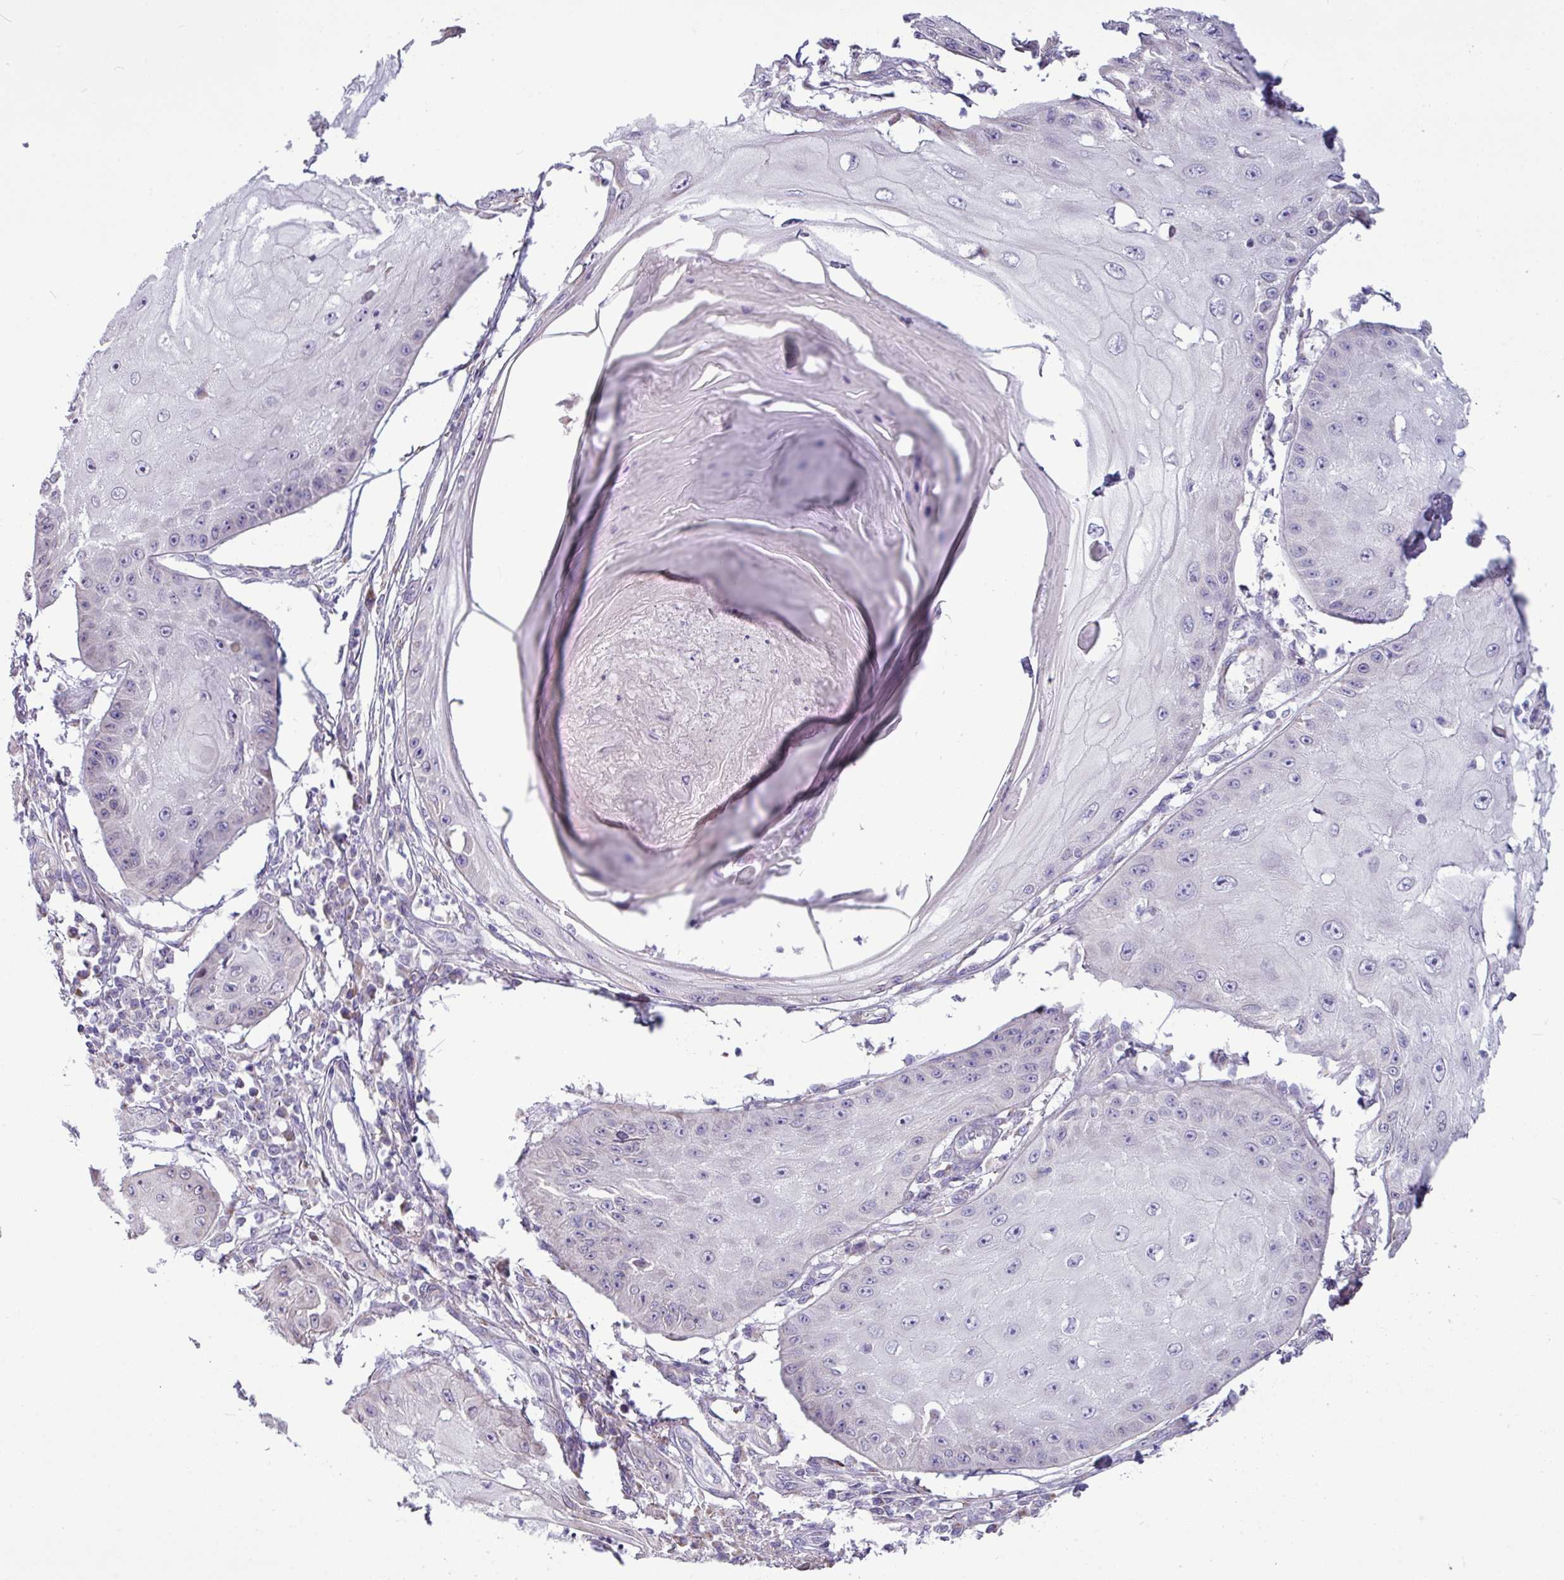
{"staining": {"intensity": "negative", "quantity": "none", "location": "none"}, "tissue": "skin cancer", "cell_type": "Tumor cells", "image_type": "cancer", "snomed": [{"axis": "morphology", "description": "Squamous cell carcinoma, NOS"}, {"axis": "topography", "description": "Skin"}], "caption": "Tumor cells show no significant protein expression in skin cancer (squamous cell carcinoma).", "gene": "IRGC", "patient": {"sex": "male", "age": 70}}